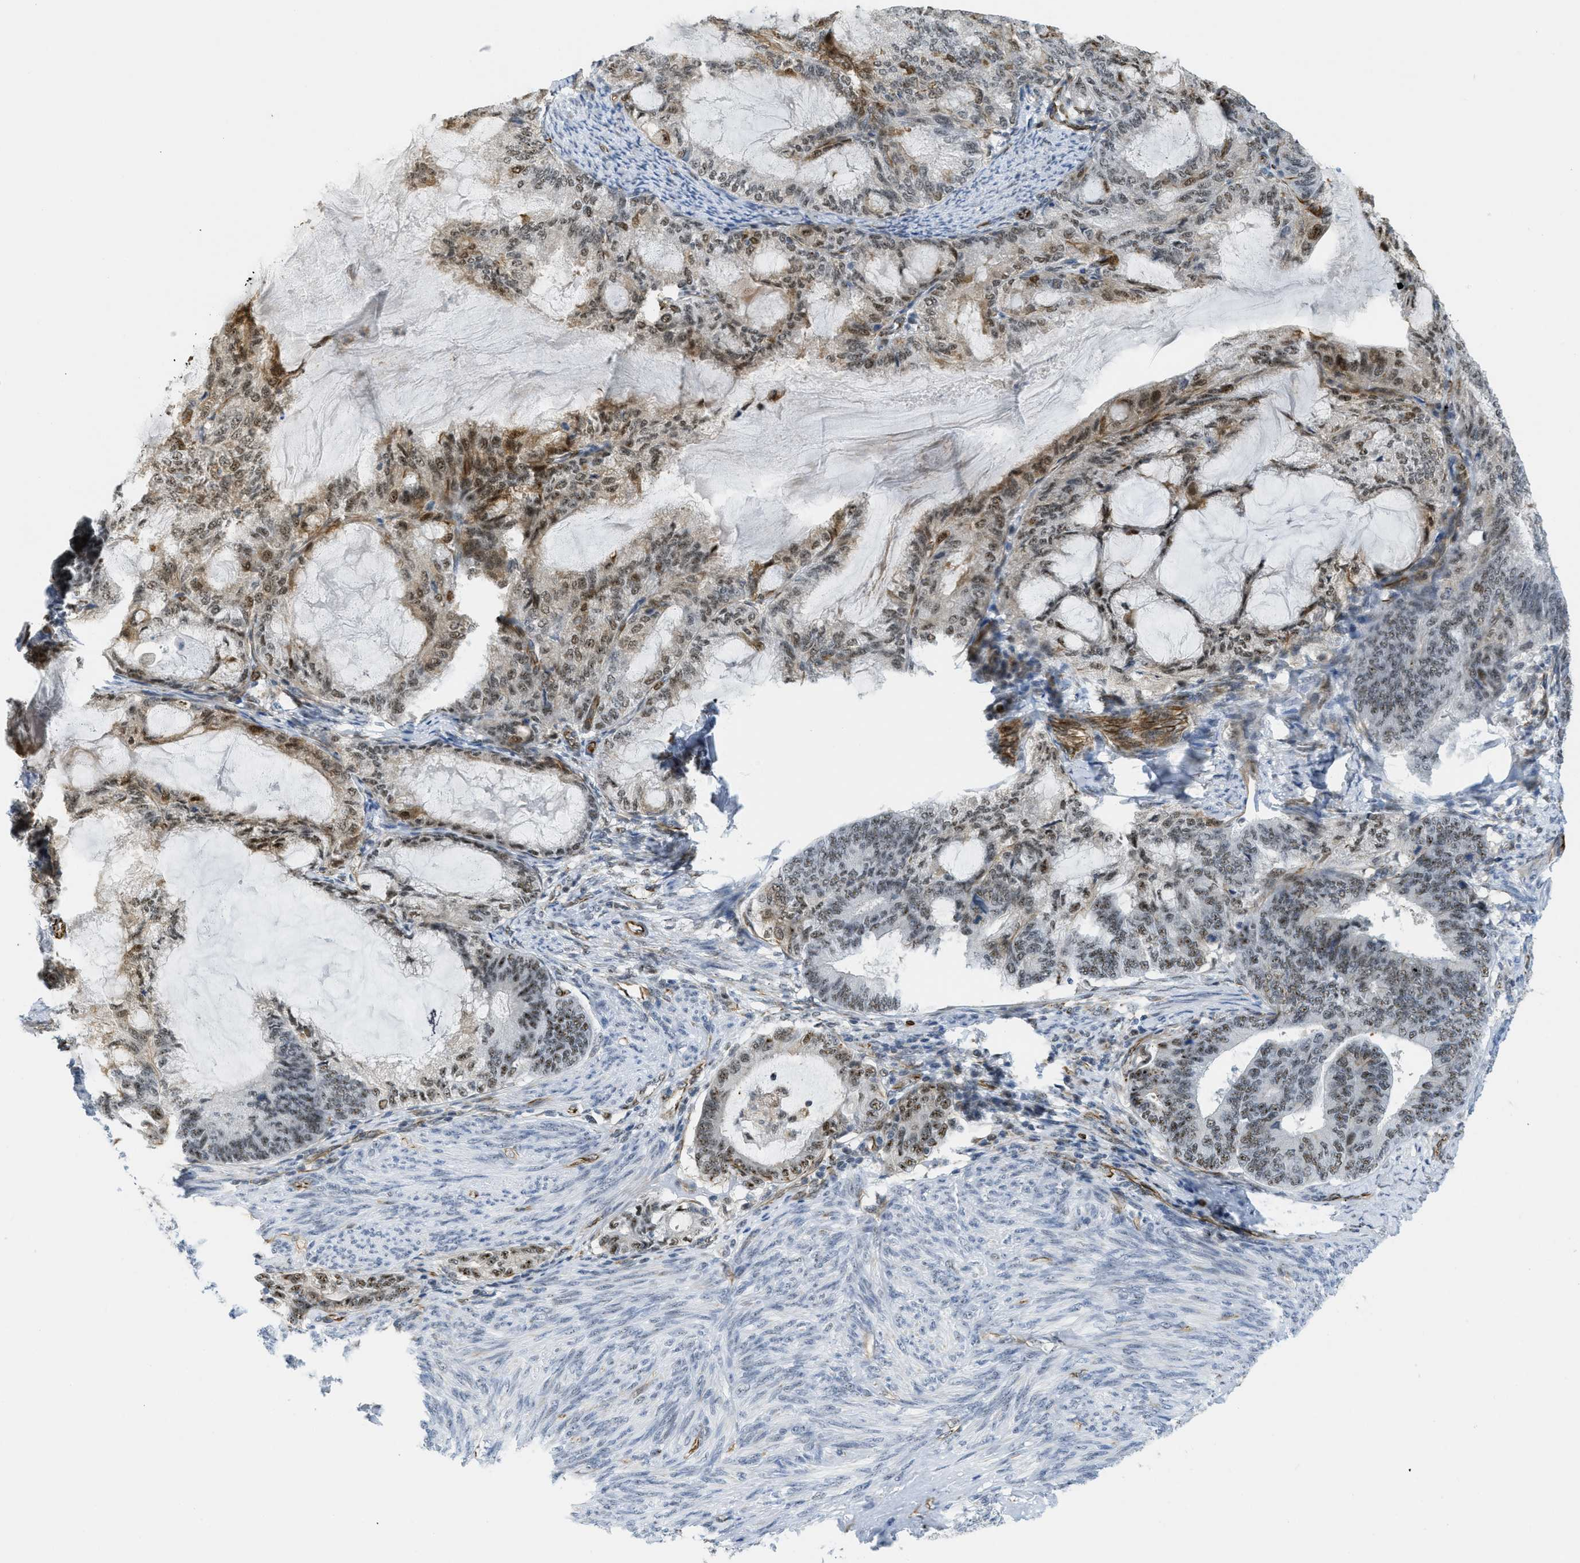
{"staining": {"intensity": "moderate", "quantity": ">75%", "location": "nuclear"}, "tissue": "endometrial cancer", "cell_type": "Tumor cells", "image_type": "cancer", "snomed": [{"axis": "morphology", "description": "Adenocarcinoma, NOS"}, {"axis": "topography", "description": "Endometrium"}], "caption": "Immunohistochemical staining of human endometrial cancer displays medium levels of moderate nuclear protein staining in approximately >75% of tumor cells.", "gene": "LRRC8B", "patient": {"sex": "female", "age": 86}}